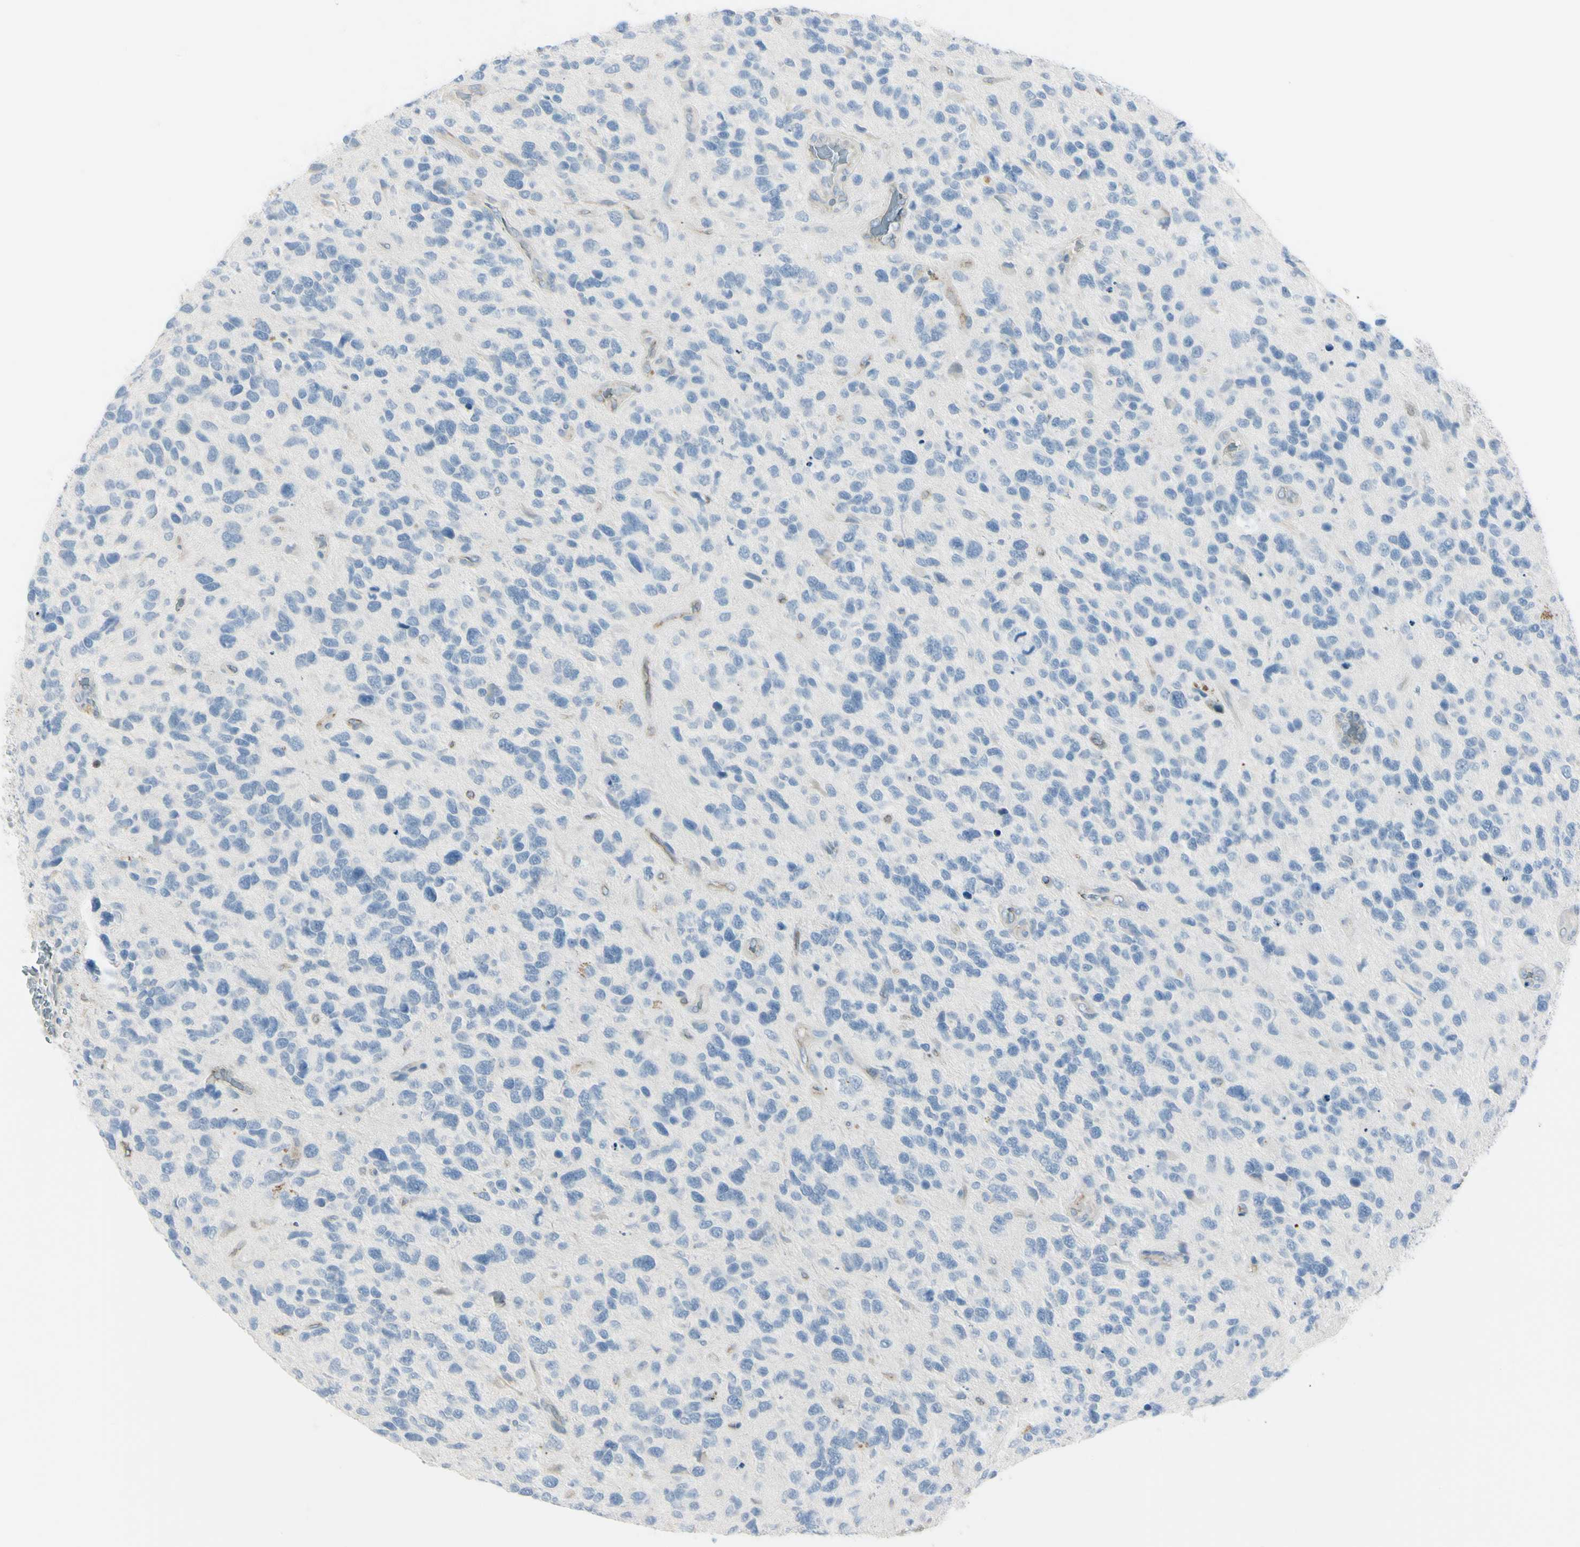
{"staining": {"intensity": "negative", "quantity": "none", "location": "none"}, "tissue": "glioma", "cell_type": "Tumor cells", "image_type": "cancer", "snomed": [{"axis": "morphology", "description": "Glioma, malignant, High grade"}, {"axis": "topography", "description": "Brain"}], "caption": "Image shows no protein staining in tumor cells of malignant glioma (high-grade) tissue. (Brightfield microscopy of DAB immunohistochemistry (IHC) at high magnification).", "gene": "ASB9", "patient": {"sex": "female", "age": 58}}